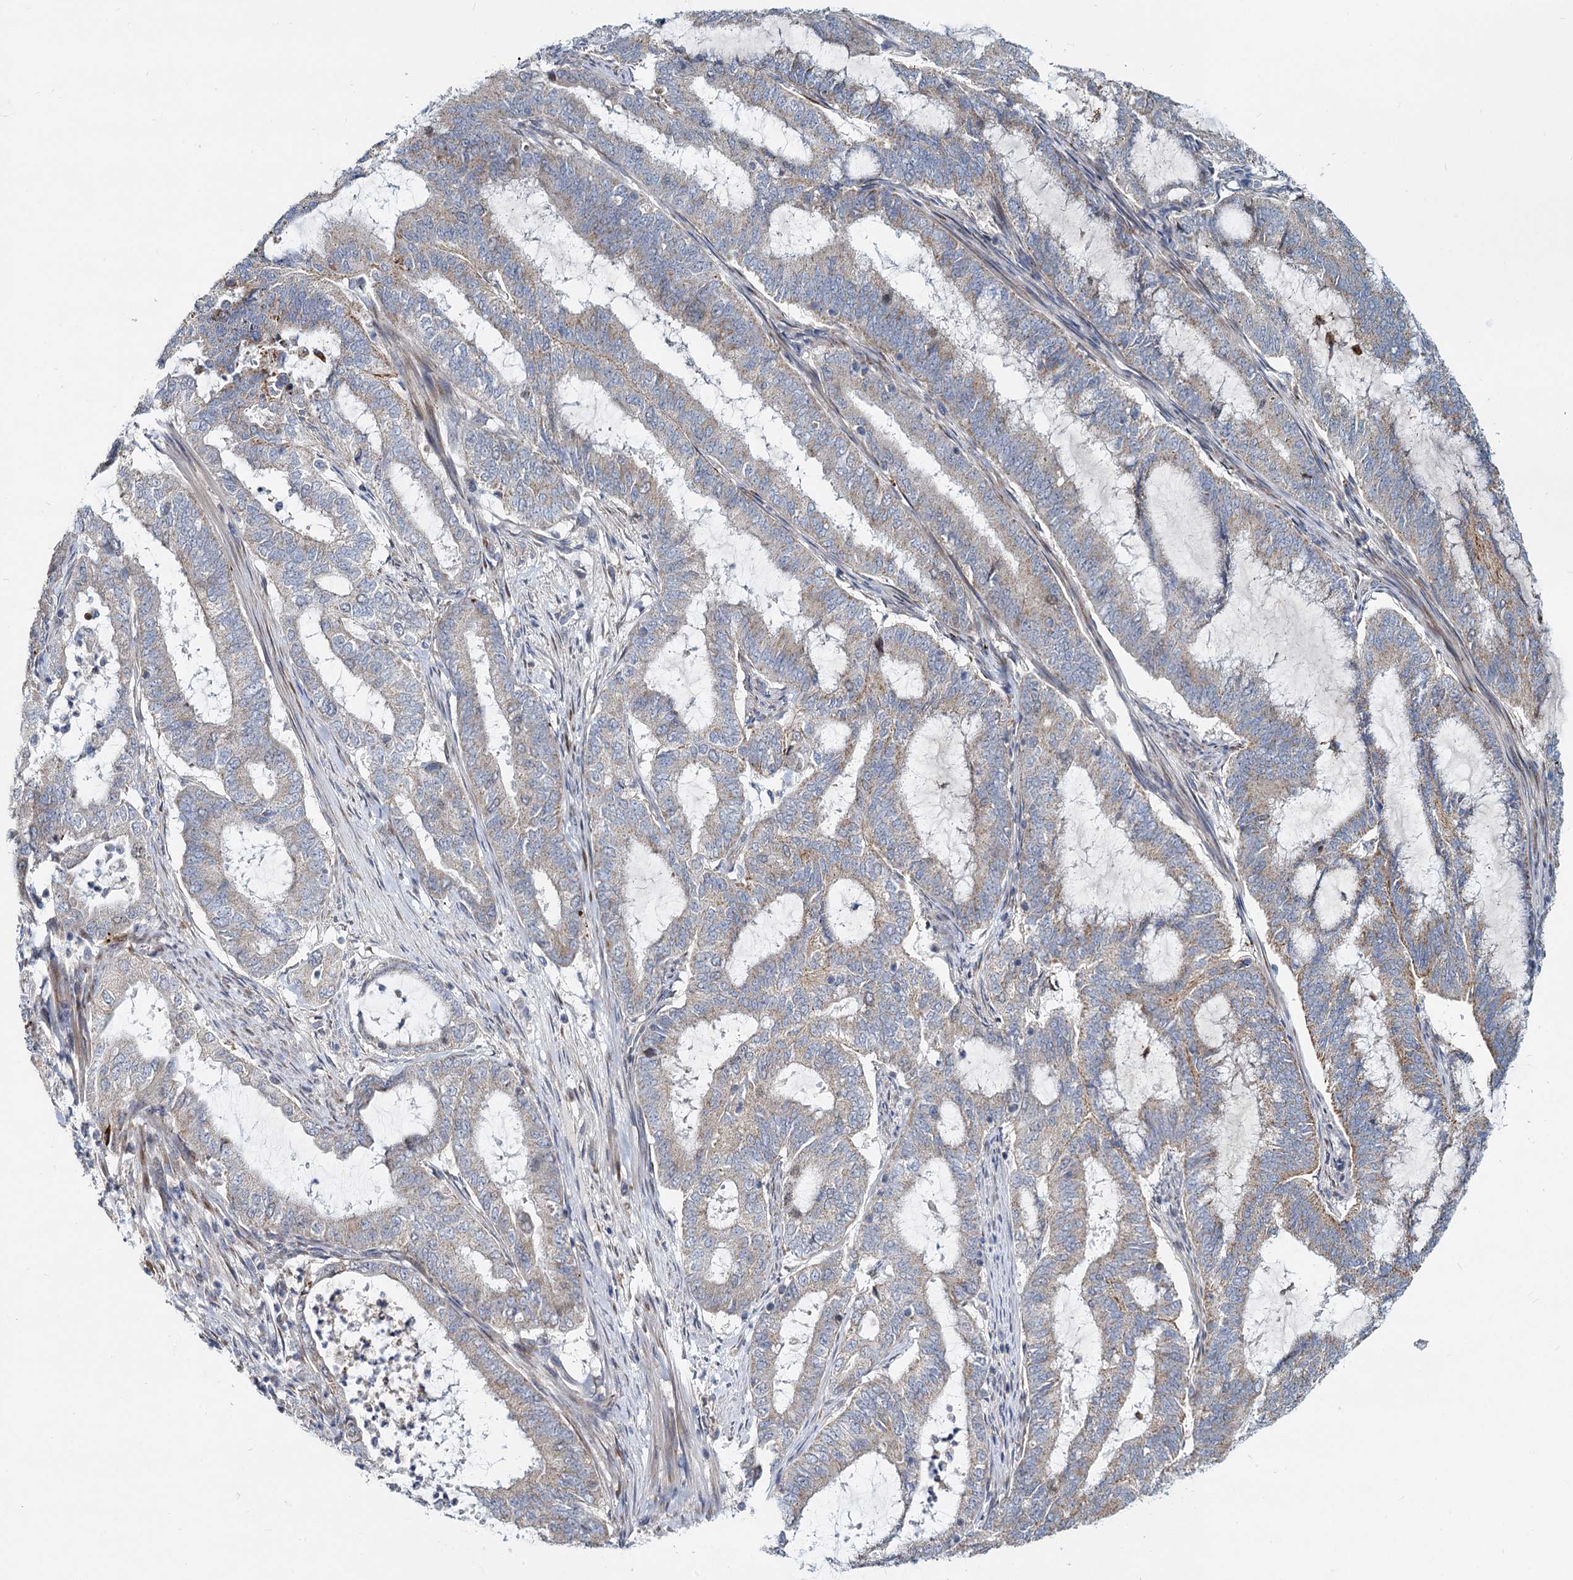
{"staining": {"intensity": "weak", "quantity": "<25%", "location": "cytoplasmic/membranous"}, "tissue": "endometrial cancer", "cell_type": "Tumor cells", "image_type": "cancer", "snomed": [{"axis": "morphology", "description": "Adenocarcinoma, NOS"}, {"axis": "topography", "description": "Endometrium"}], "caption": "Tumor cells show no significant staining in endometrial adenocarcinoma.", "gene": "DCUN1D2", "patient": {"sex": "female", "age": 51}}